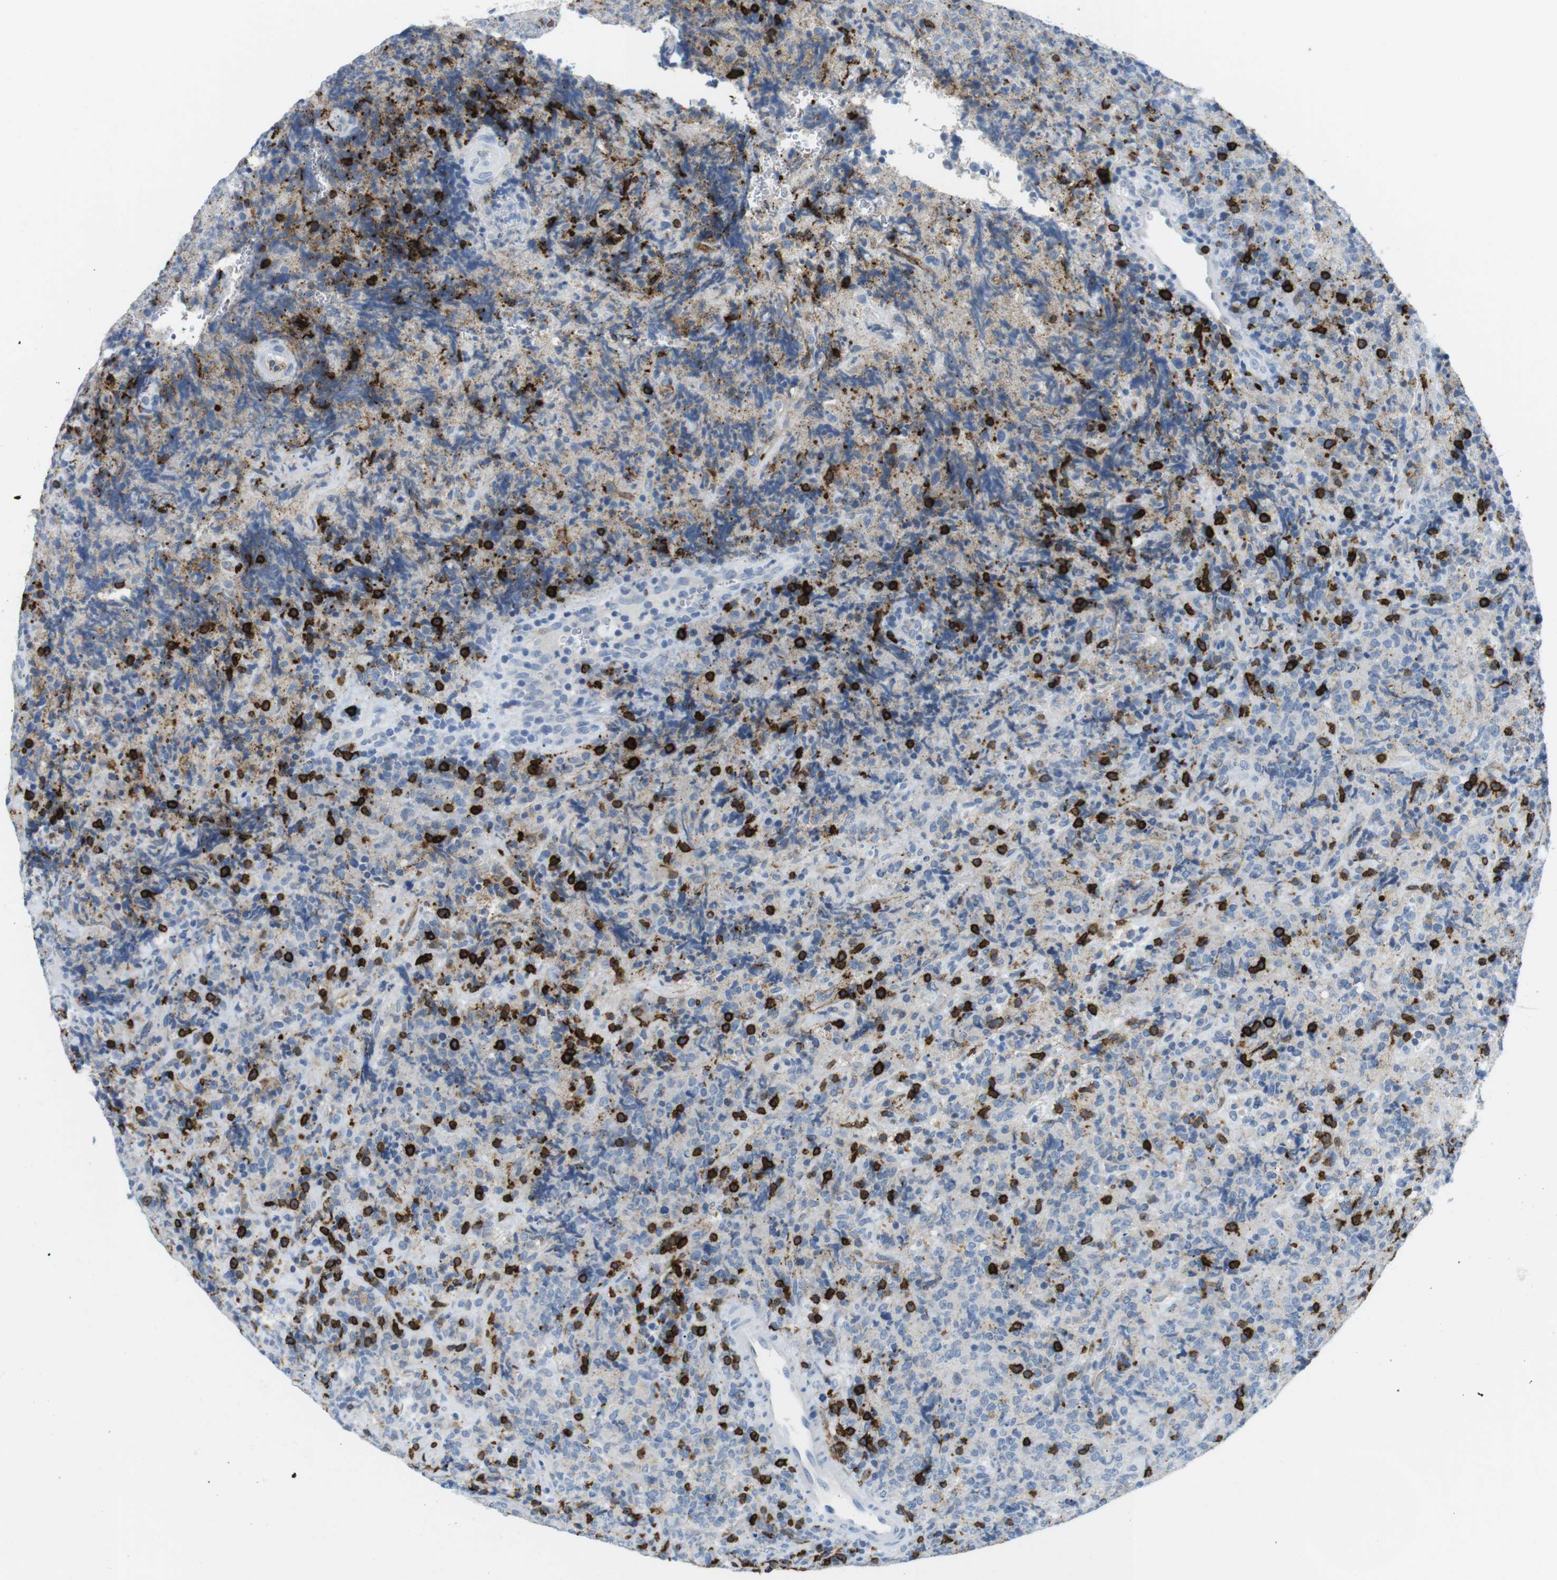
{"staining": {"intensity": "strong", "quantity": "<25%", "location": "cytoplasmic/membranous"}, "tissue": "lymphoma", "cell_type": "Tumor cells", "image_type": "cancer", "snomed": [{"axis": "morphology", "description": "Malignant lymphoma, non-Hodgkin's type, High grade"}, {"axis": "topography", "description": "Tonsil"}], "caption": "Human lymphoma stained for a protein (brown) reveals strong cytoplasmic/membranous positive staining in about <25% of tumor cells.", "gene": "TNFRSF4", "patient": {"sex": "female", "age": 36}}